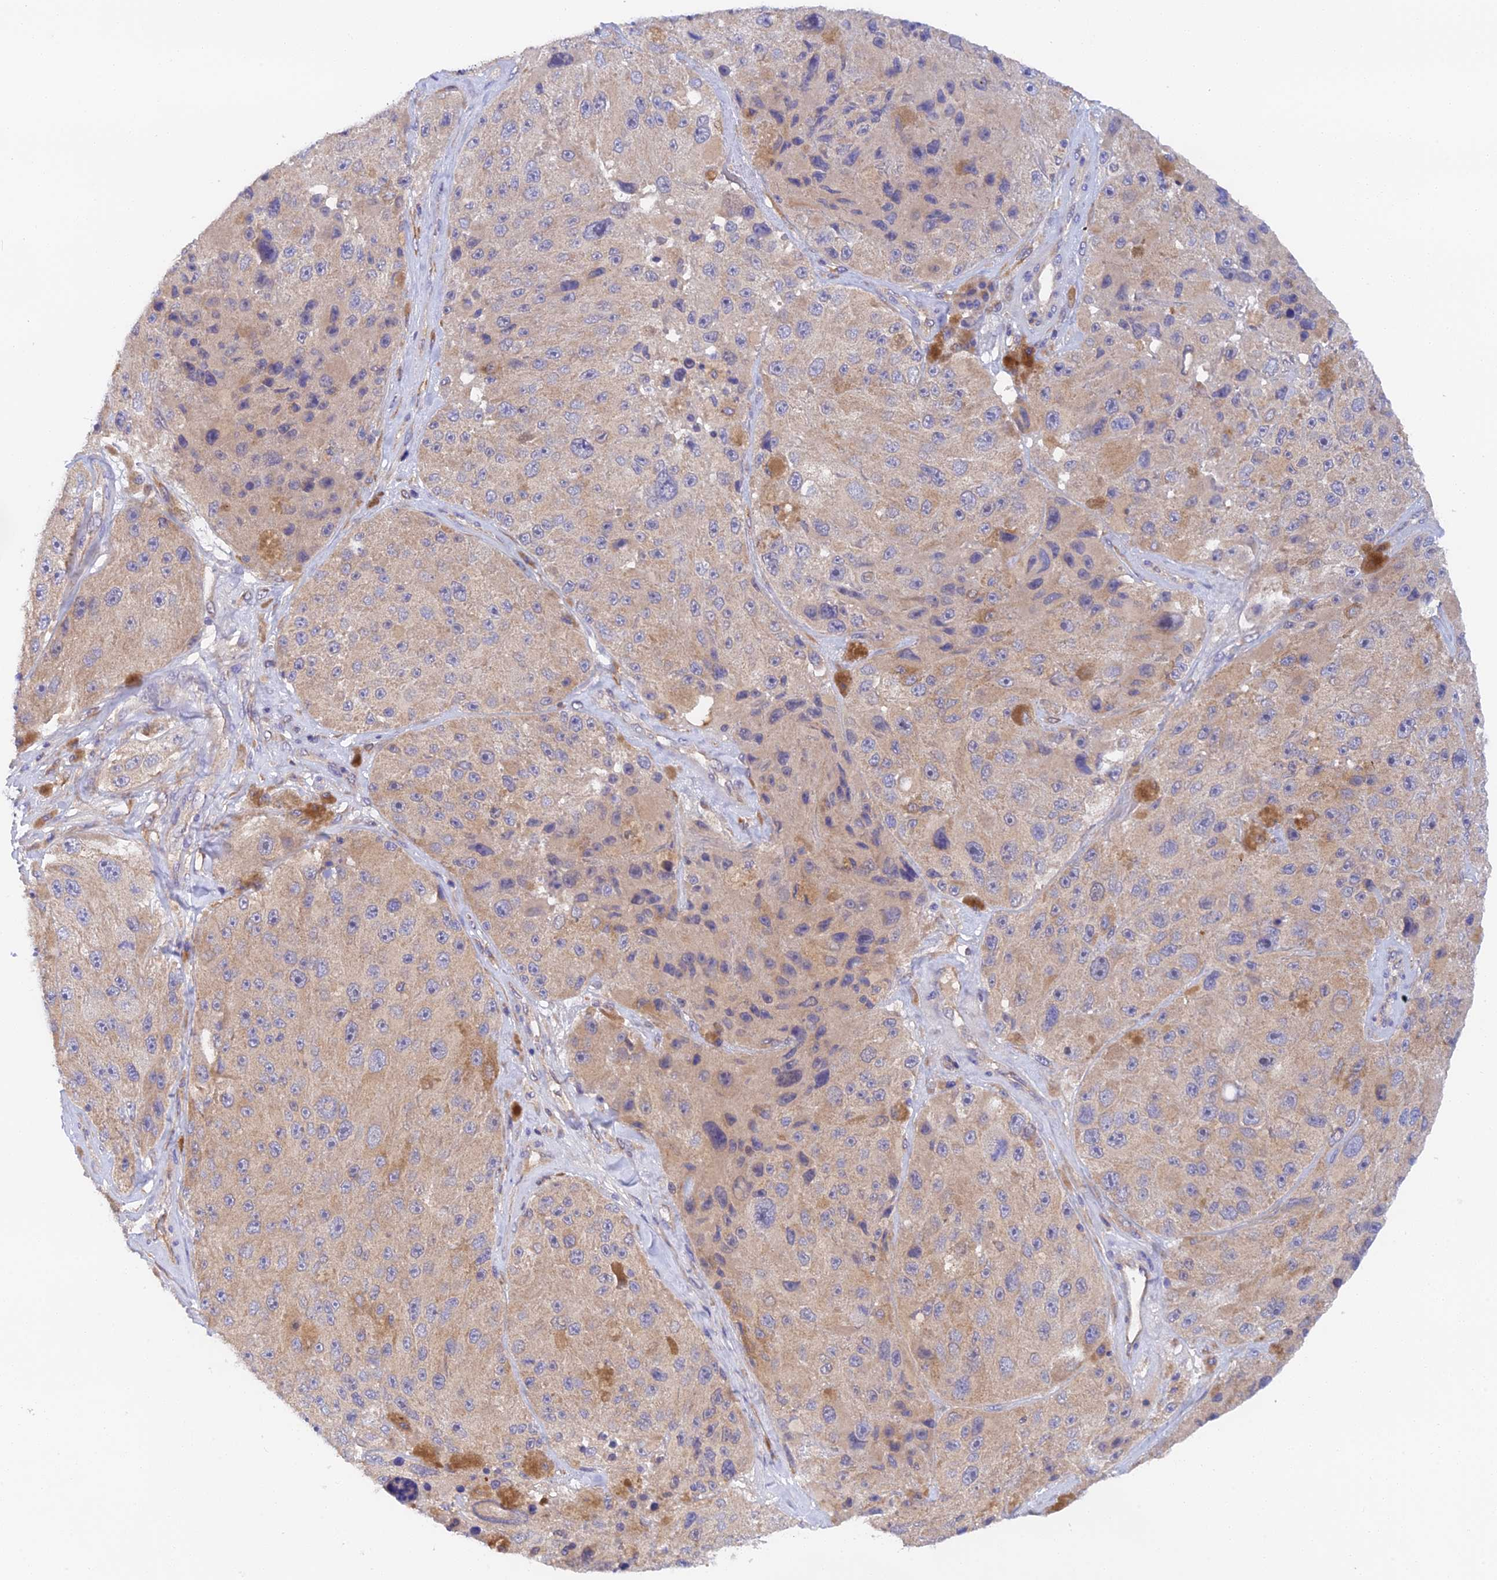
{"staining": {"intensity": "weak", "quantity": ">75%", "location": "cytoplasmic/membranous"}, "tissue": "melanoma", "cell_type": "Tumor cells", "image_type": "cancer", "snomed": [{"axis": "morphology", "description": "Malignant melanoma, Metastatic site"}, {"axis": "topography", "description": "Lymph node"}], "caption": "DAB immunohistochemical staining of melanoma exhibits weak cytoplasmic/membranous protein expression in about >75% of tumor cells.", "gene": "RANBP6", "patient": {"sex": "male", "age": 62}}